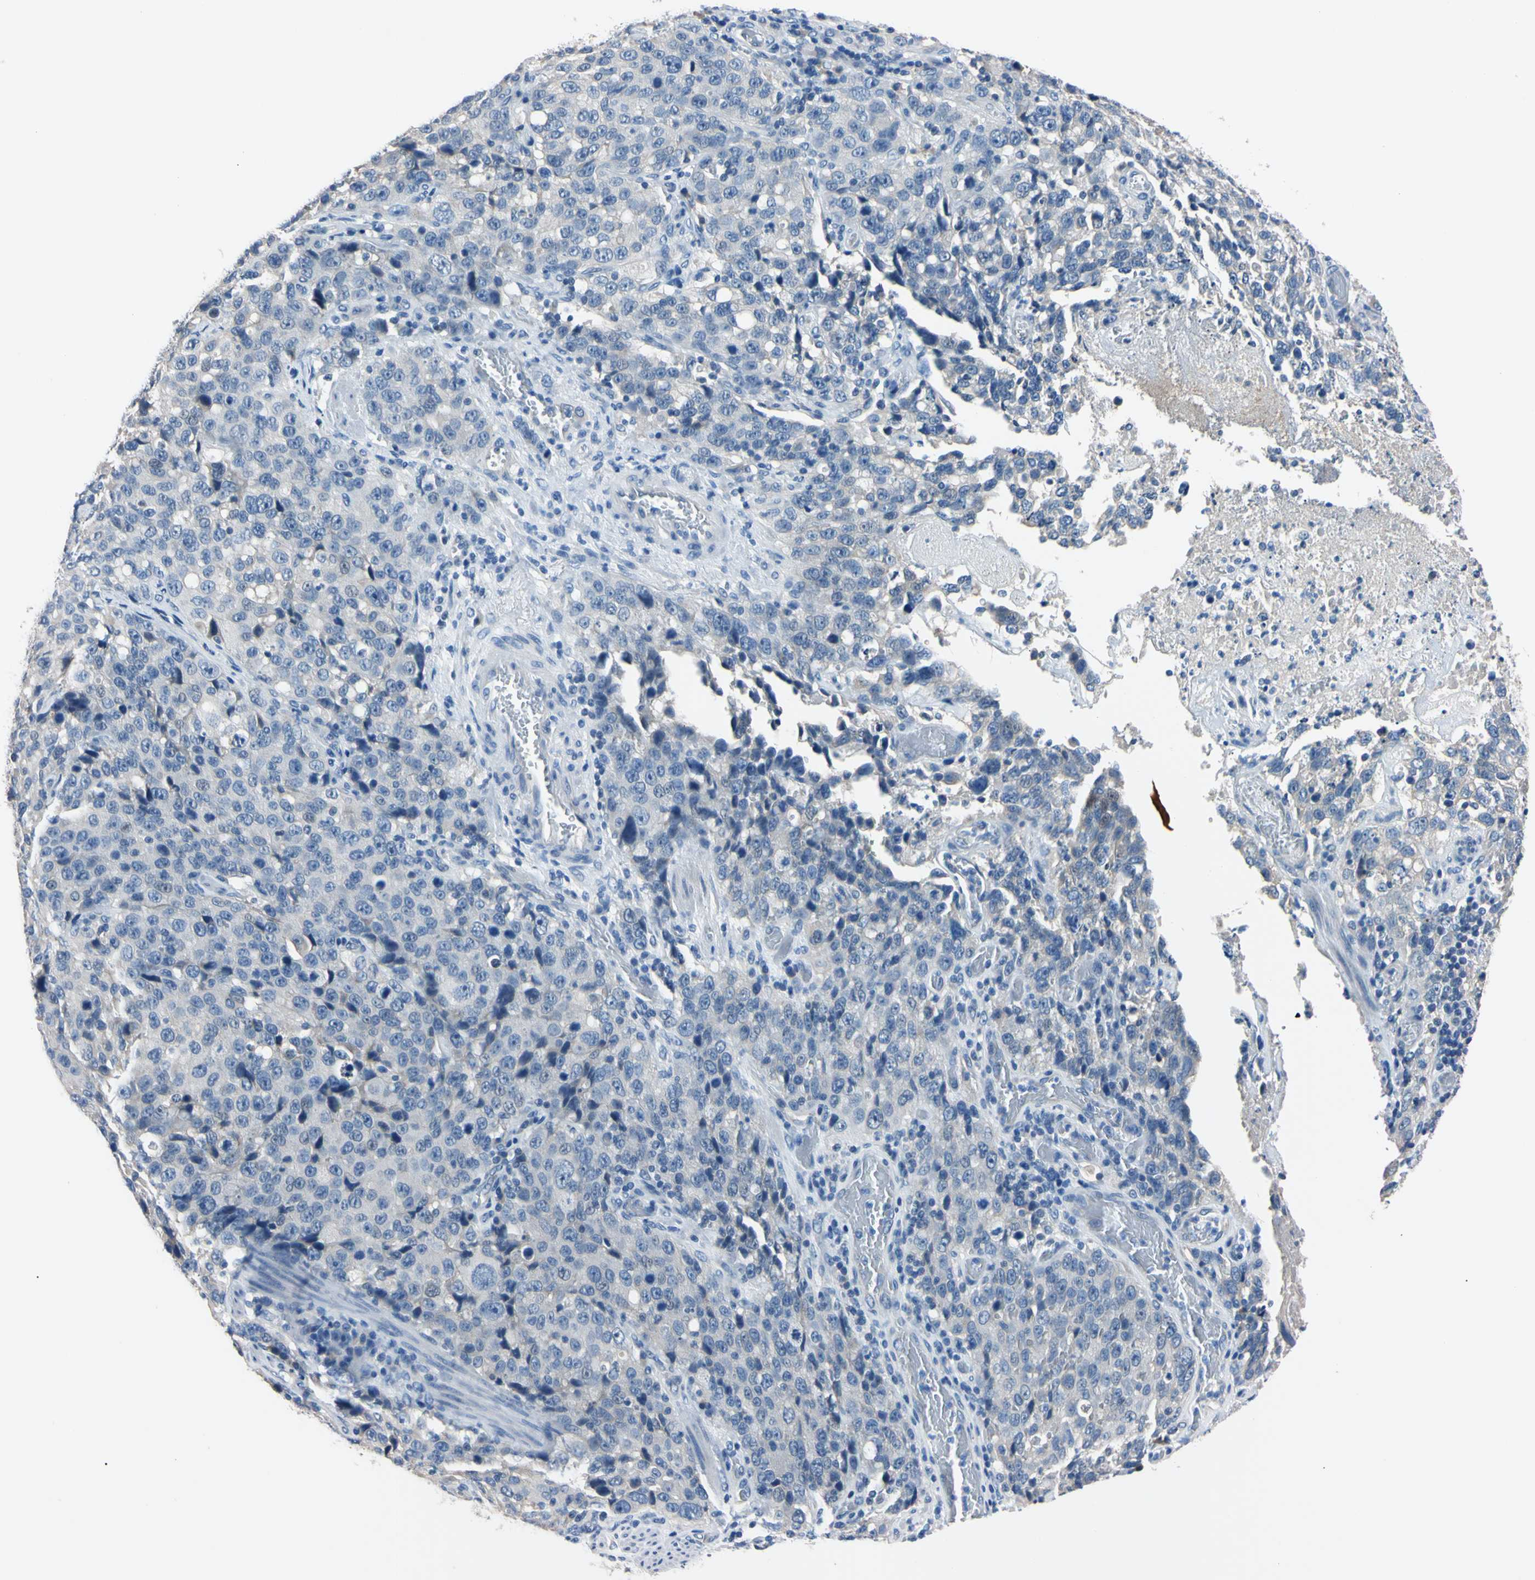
{"staining": {"intensity": "negative", "quantity": "none", "location": "none"}, "tissue": "stomach cancer", "cell_type": "Tumor cells", "image_type": "cancer", "snomed": [{"axis": "morphology", "description": "Normal tissue, NOS"}, {"axis": "morphology", "description": "Adenocarcinoma, NOS"}, {"axis": "topography", "description": "Stomach"}], "caption": "DAB immunohistochemical staining of human stomach adenocarcinoma exhibits no significant positivity in tumor cells. (Immunohistochemistry, brightfield microscopy, high magnification).", "gene": "PNKD", "patient": {"sex": "male", "age": 48}}